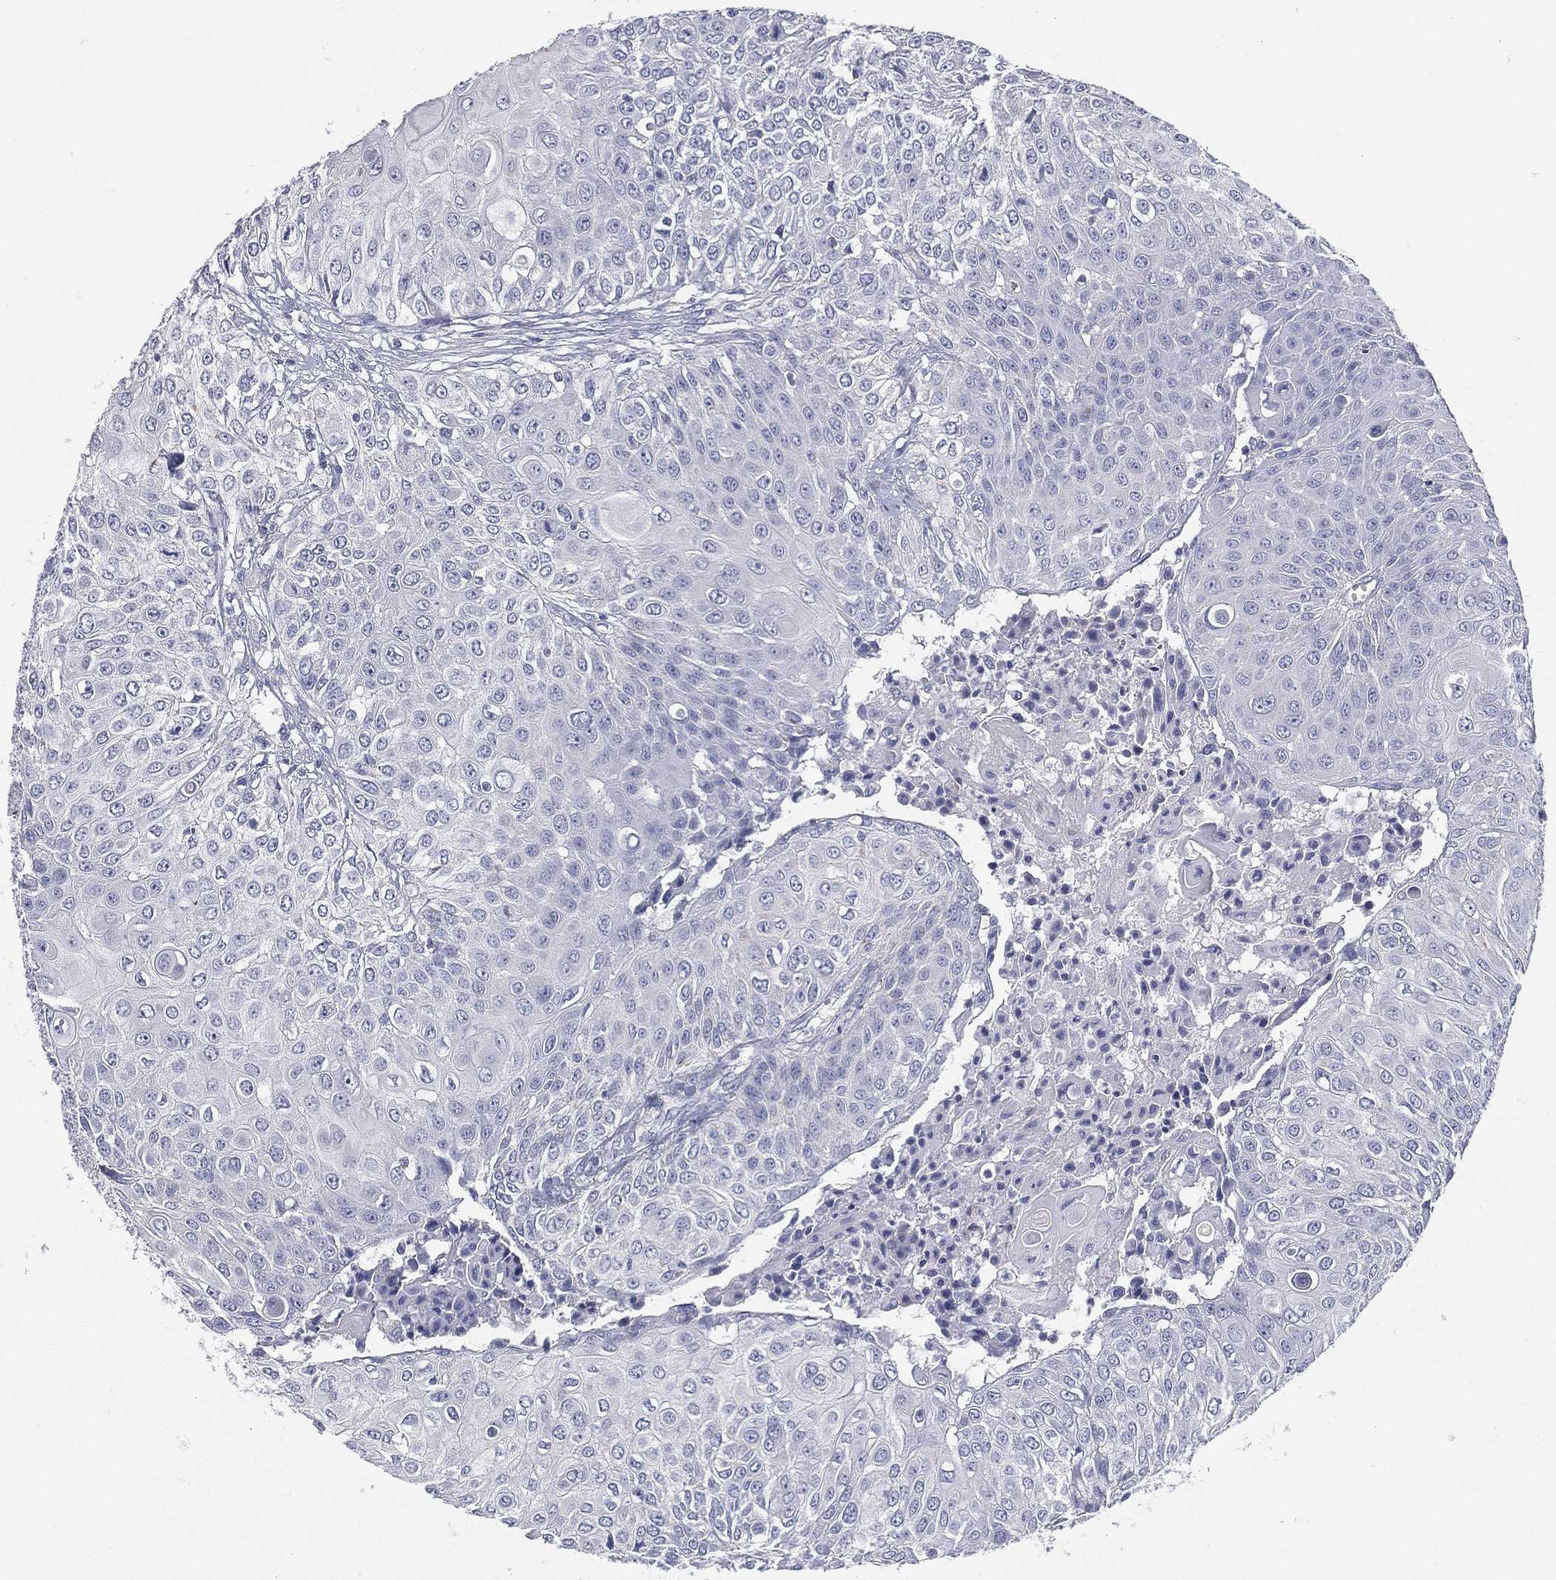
{"staining": {"intensity": "negative", "quantity": "none", "location": "none"}, "tissue": "urothelial cancer", "cell_type": "Tumor cells", "image_type": "cancer", "snomed": [{"axis": "morphology", "description": "Urothelial carcinoma, High grade"}, {"axis": "topography", "description": "Urinary bladder"}], "caption": "High-grade urothelial carcinoma was stained to show a protein in brown. There is no significant staining in tumor cells. (DAB immunohistochemistry, high magnification).", "gene": "ETNPPL", "patient": {"sex": "female", "age": 79}}